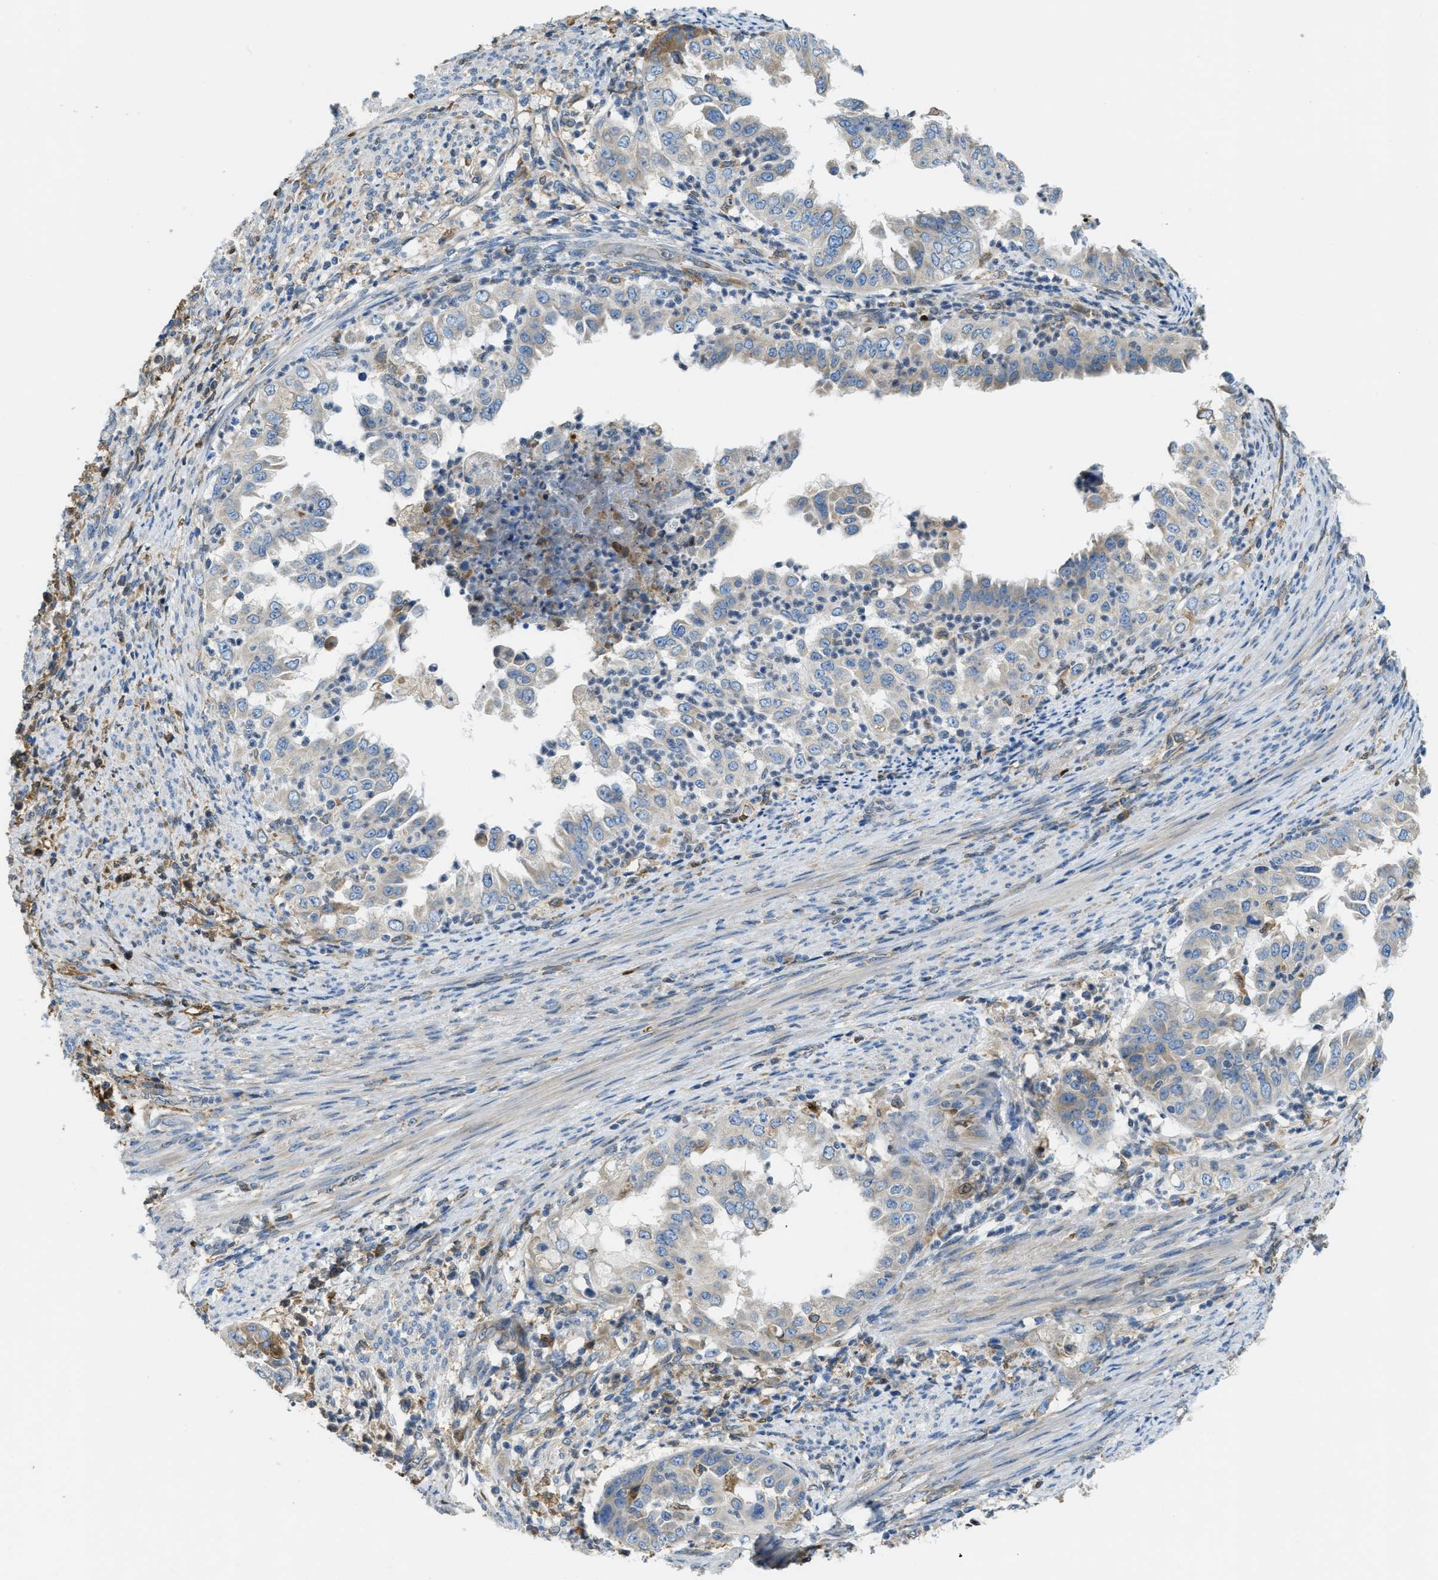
{"staining": {"intensity": "weak", "quantity": "25%-75%", "location": "cytoplasmic/membranous"}, "tissue": "endometrial cancer", "cell_type": "Tumor cells", "image_type": "cancer", "snomed": [{"axis": "morphology", "description": "Adenocarcinoma, NOS"}, {"axis": "topography", "description": "Endometrium"}], "caption": "About 25%-75% of tumor cells in endometrial cancer (adenocarcinoma) demonstrate weak cytoplasmic/membranous protein positivity as visualized by brown immunohistochemical staining.", "gene": "MPDU1", "patient": {"sex": "female", "age": 85}}